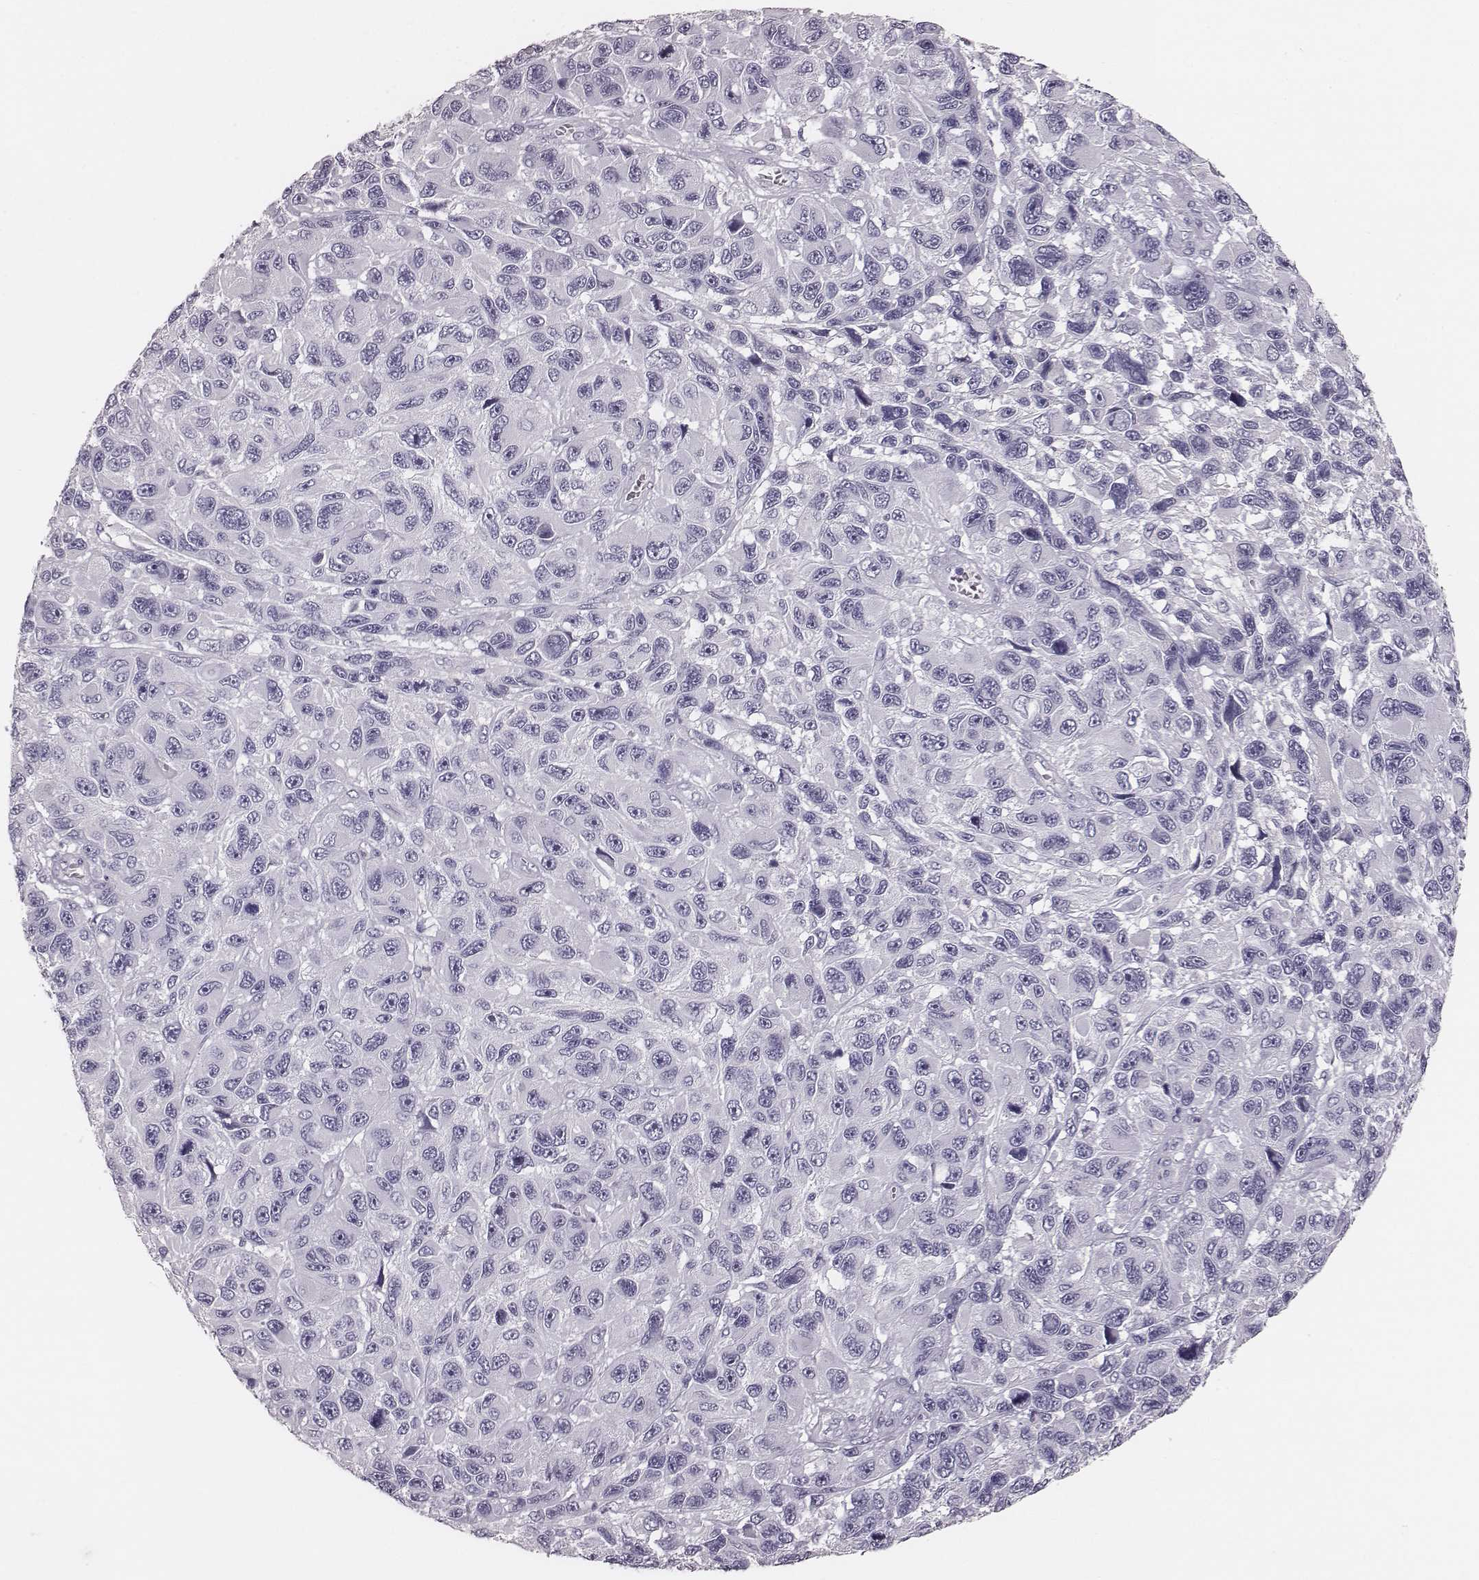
{"staining": {"intensity": "negative", "quantity": "none", "location": "none"}, "tissue": "melanoma", "cell_type": "Tumor cells", "image_type": "cancer", "snomed": [{"axis": "morphology", "description": "Malignant melanoma, NOS"}, {"axis": "topography", "description": "Skin"}], "caption": "The immunohistochemistry histopathology image has no significant staining in tumor cells of malignant melanoma tissue.", "gene": "CSH1", "patient": {"sex": "male", "age": 53}}